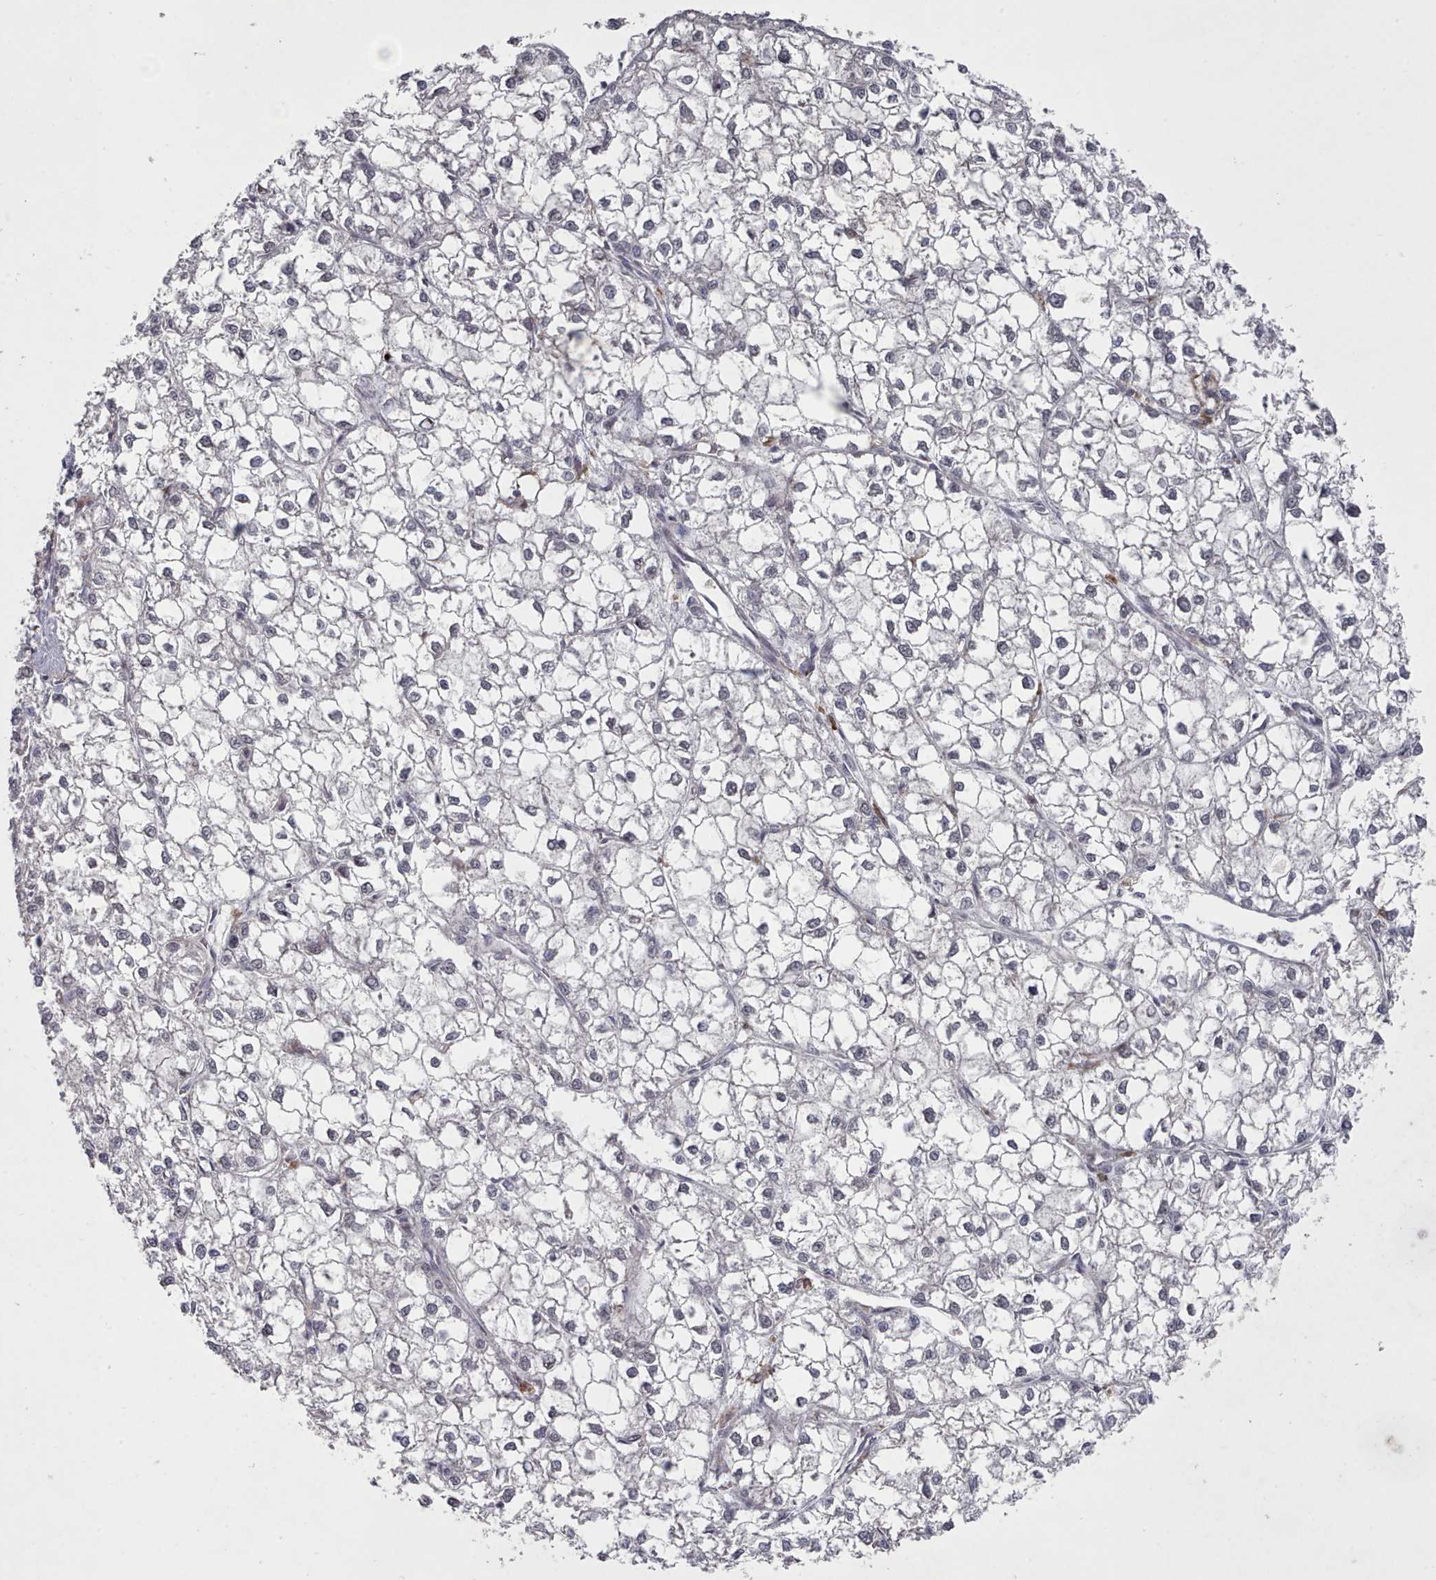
{"staining": {"intensity": "negative", "quantity": "none", "location": "none"}, "tissue": "liver cancer", "cell_type": "Tumor cells", "image_type": "cancer", "snomed": [{"axis": "morphology", "description": "Carcinoma, Hepatocellular, NOS"}, {"axis": "topography", "description": "Liver"}], "caption": "The photomicrograph demonstrates no significant expression in tumor cells of liver hepatocellular carcinoma. The staining was performed using DAB (3,3'-diaminobenzidine) to visualize the protein expression in brown, while the nuclei were stained in blue with hematoxylin (Magnification: 20x).", "gene": "COL8A2", "patient": {"sex": "female", "age": 43}}